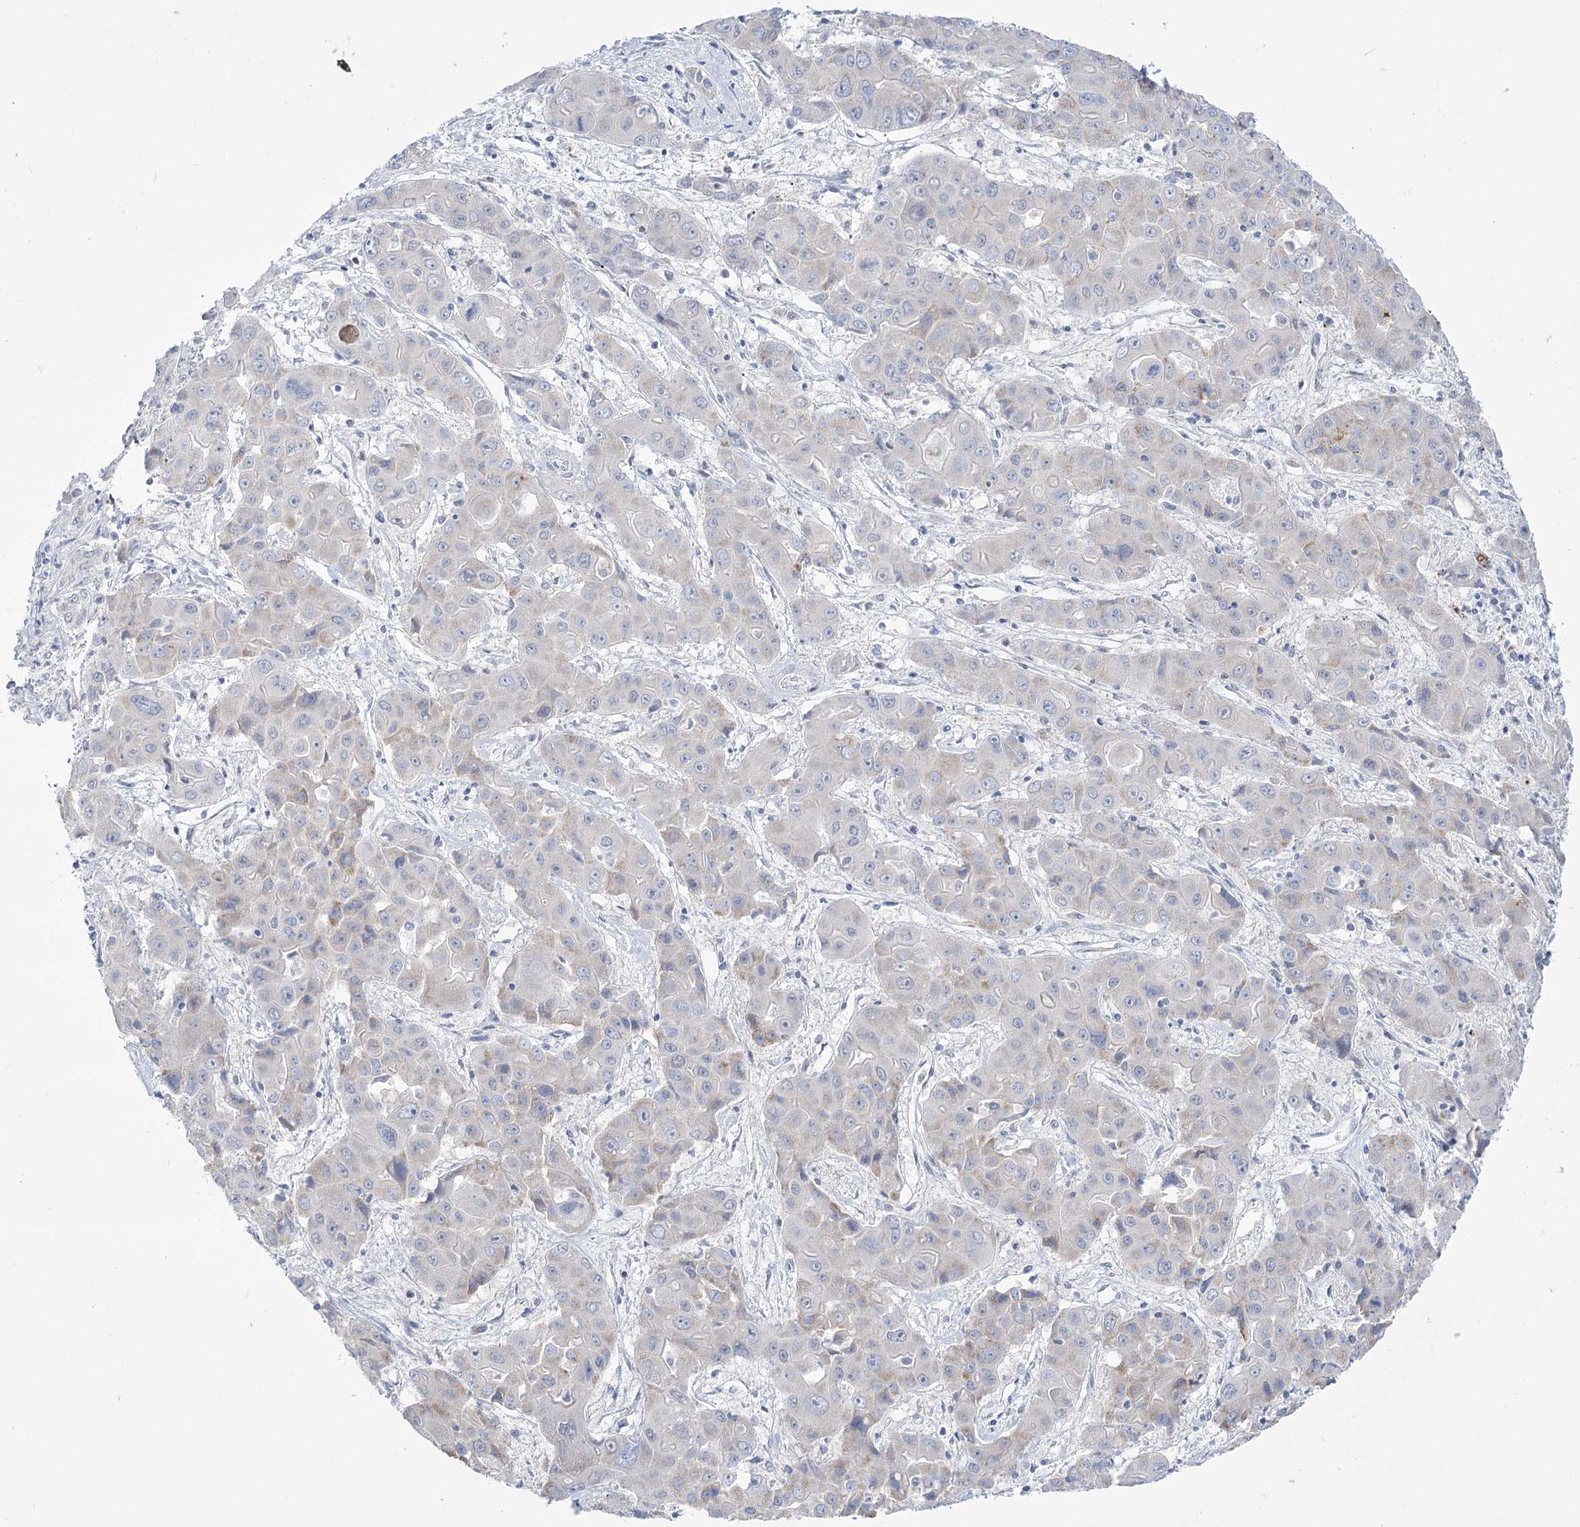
{"staining": {"intensity": "weak", "quantity": "<25%", "location": "cytoplasmic/membranous"}, "tissue": "liver cancer", "cell_type": "Tumor cells", "image_type": "cancer", "snomed": [{"axis": "morphology", "description": "Cholangiocarcinoma"}, {"axis": "topography", "description": "Liver"}], "caption": "This is a micrograph of IHC staining of liver cancer, which shows no expression in tumor cells.", "gene": "BEND7", "patient": {"sex": "male", "age": 67}}